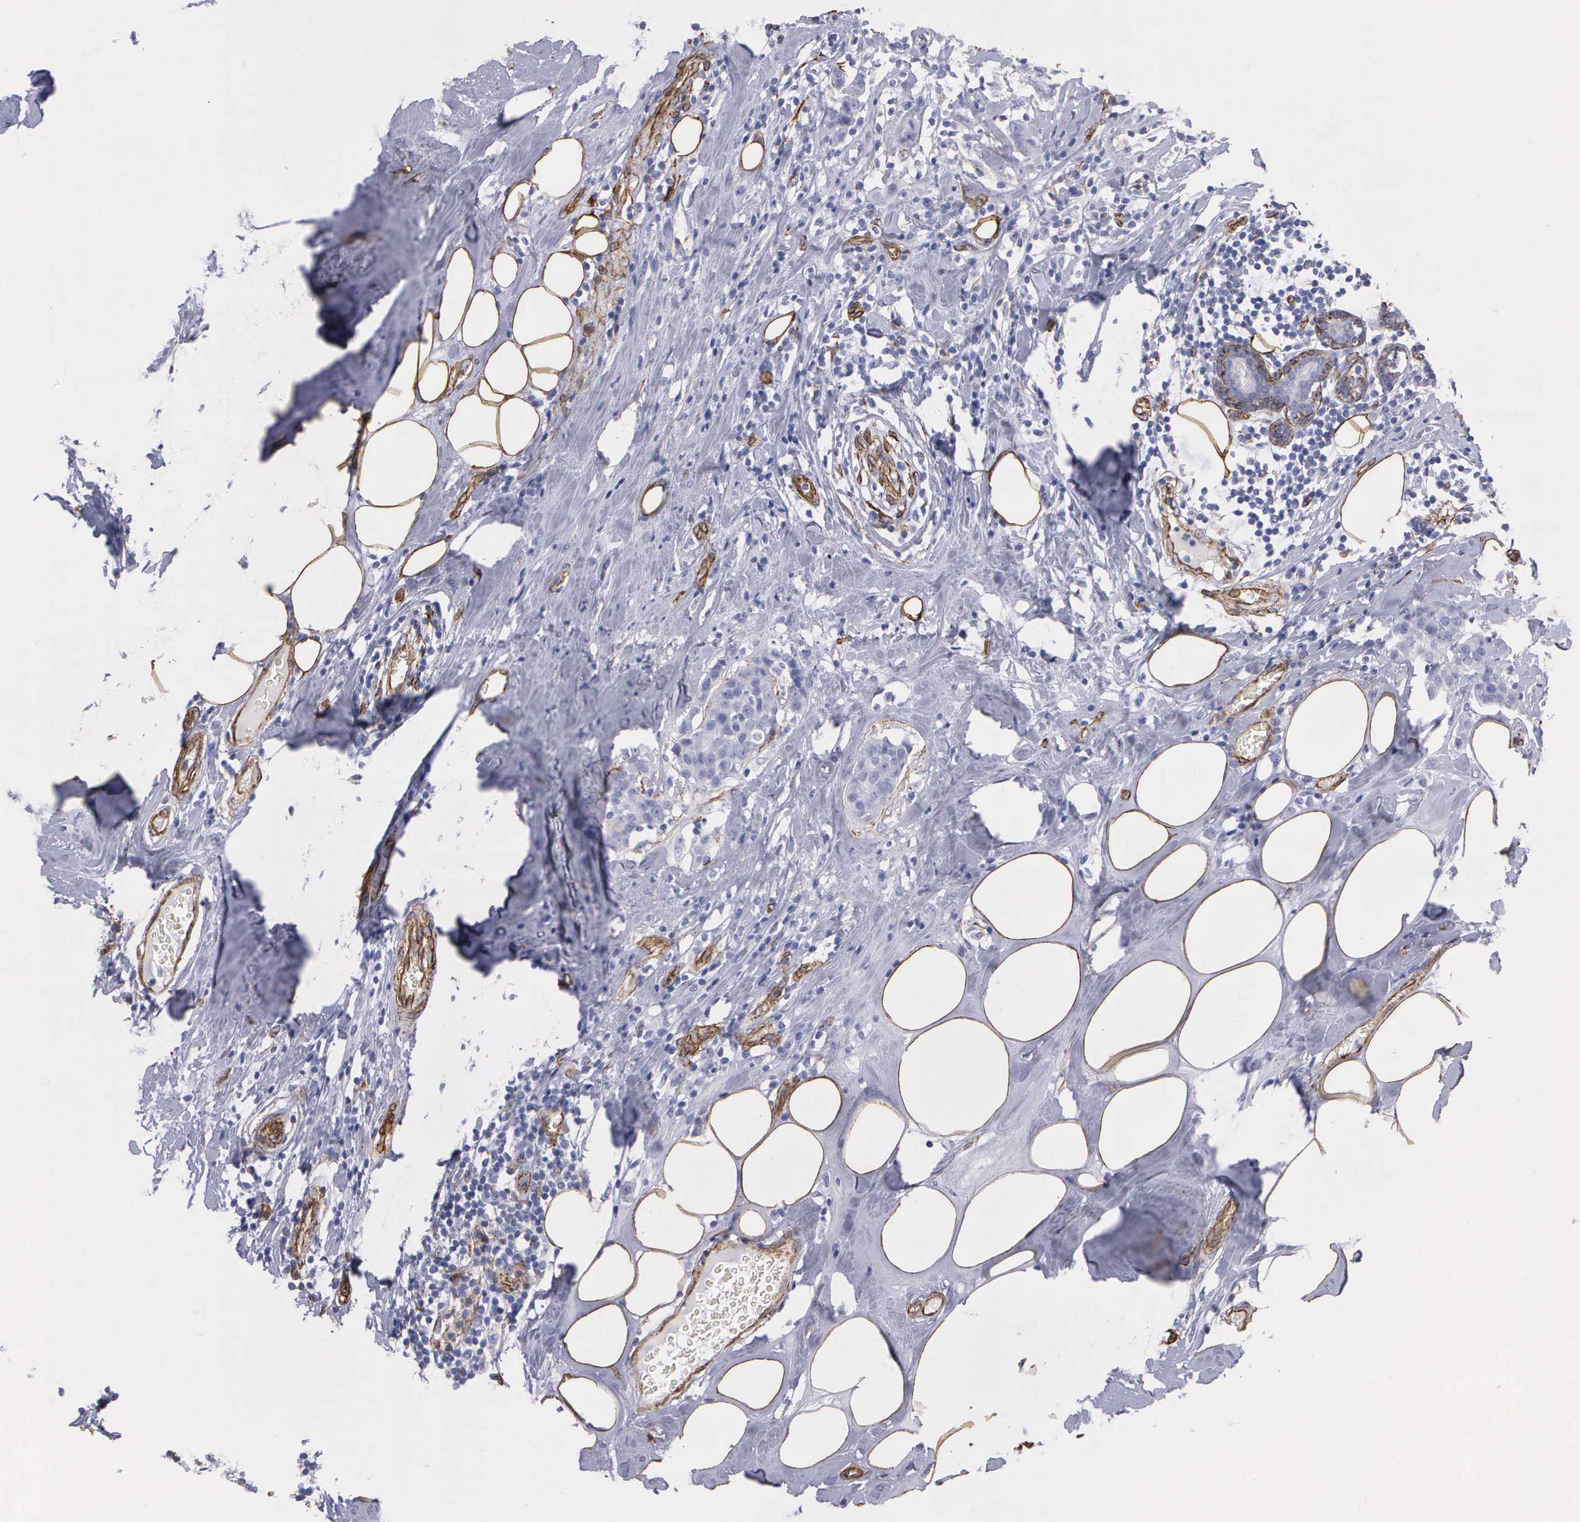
{"staining": {"intensity": "negative", "quantity": "none", "location": "none"}, "tissue": "breast cancer", "cell_type": "Tumor cells", "image_type": "cancer", "snomed": [{"axis": "morphology", "description": "Duct carcinoma"}, {"axis": "topography", "description": "Breast"}], "caption": "Breast cancer (invasive ductal carcinoma) was stained to show a protein in brown. There is no significant staining in tumor cells. The staining is performed using DAB brown chromogen with nuclei counter-stained in using hematoxylin.", "gene": "MAGEB10", "patient": {"sex": "female", "age": 45}}